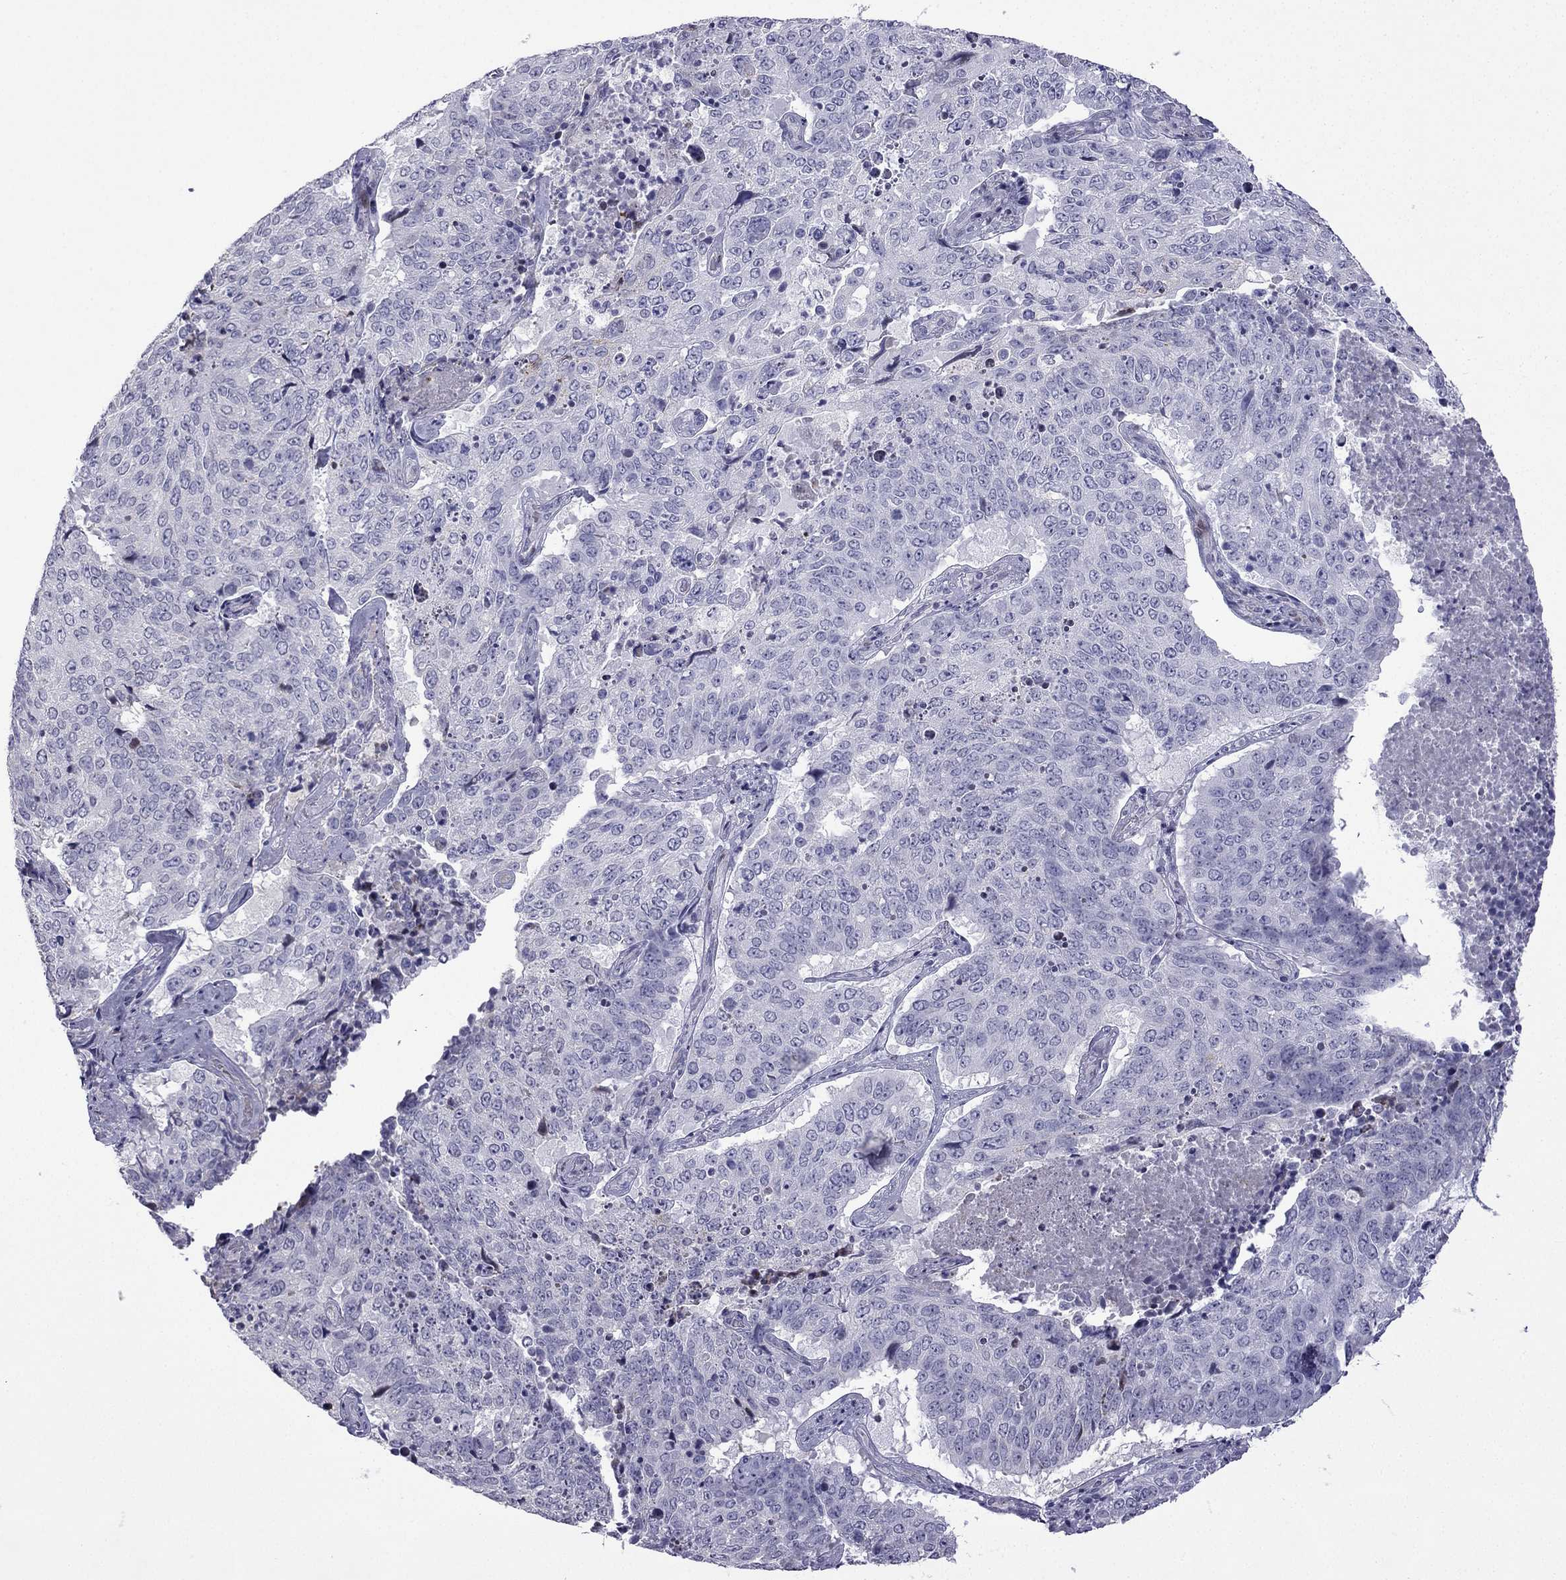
{"staining": {"intensity": "negative", "quantity": "none", "location": "none"}, "tissue": "lung cancer", "cell_type": "Tumor cells", "image_type": "cancer", "snomed": [{"axis": "morphology", "description": "Normal tissue, NOS"}, {"axis": "morphology", "description": "Squamous cell carcinoma, NOS"}, {"axis": "topography", "description": "Bronchus"}, {"axis": "topography", "description": "Lung"}], "caption": "Image shows no protein positivity in tumor cells of lung squamous cell carcinoma tissue. The staining was performed using DAB to visualize the protein expression in brown, while the nuclei were stained in blue with hematoxylin (Magnification: 20x).", "gene": "CFAP70", "patient": {"sex": "male", "age": 64}}